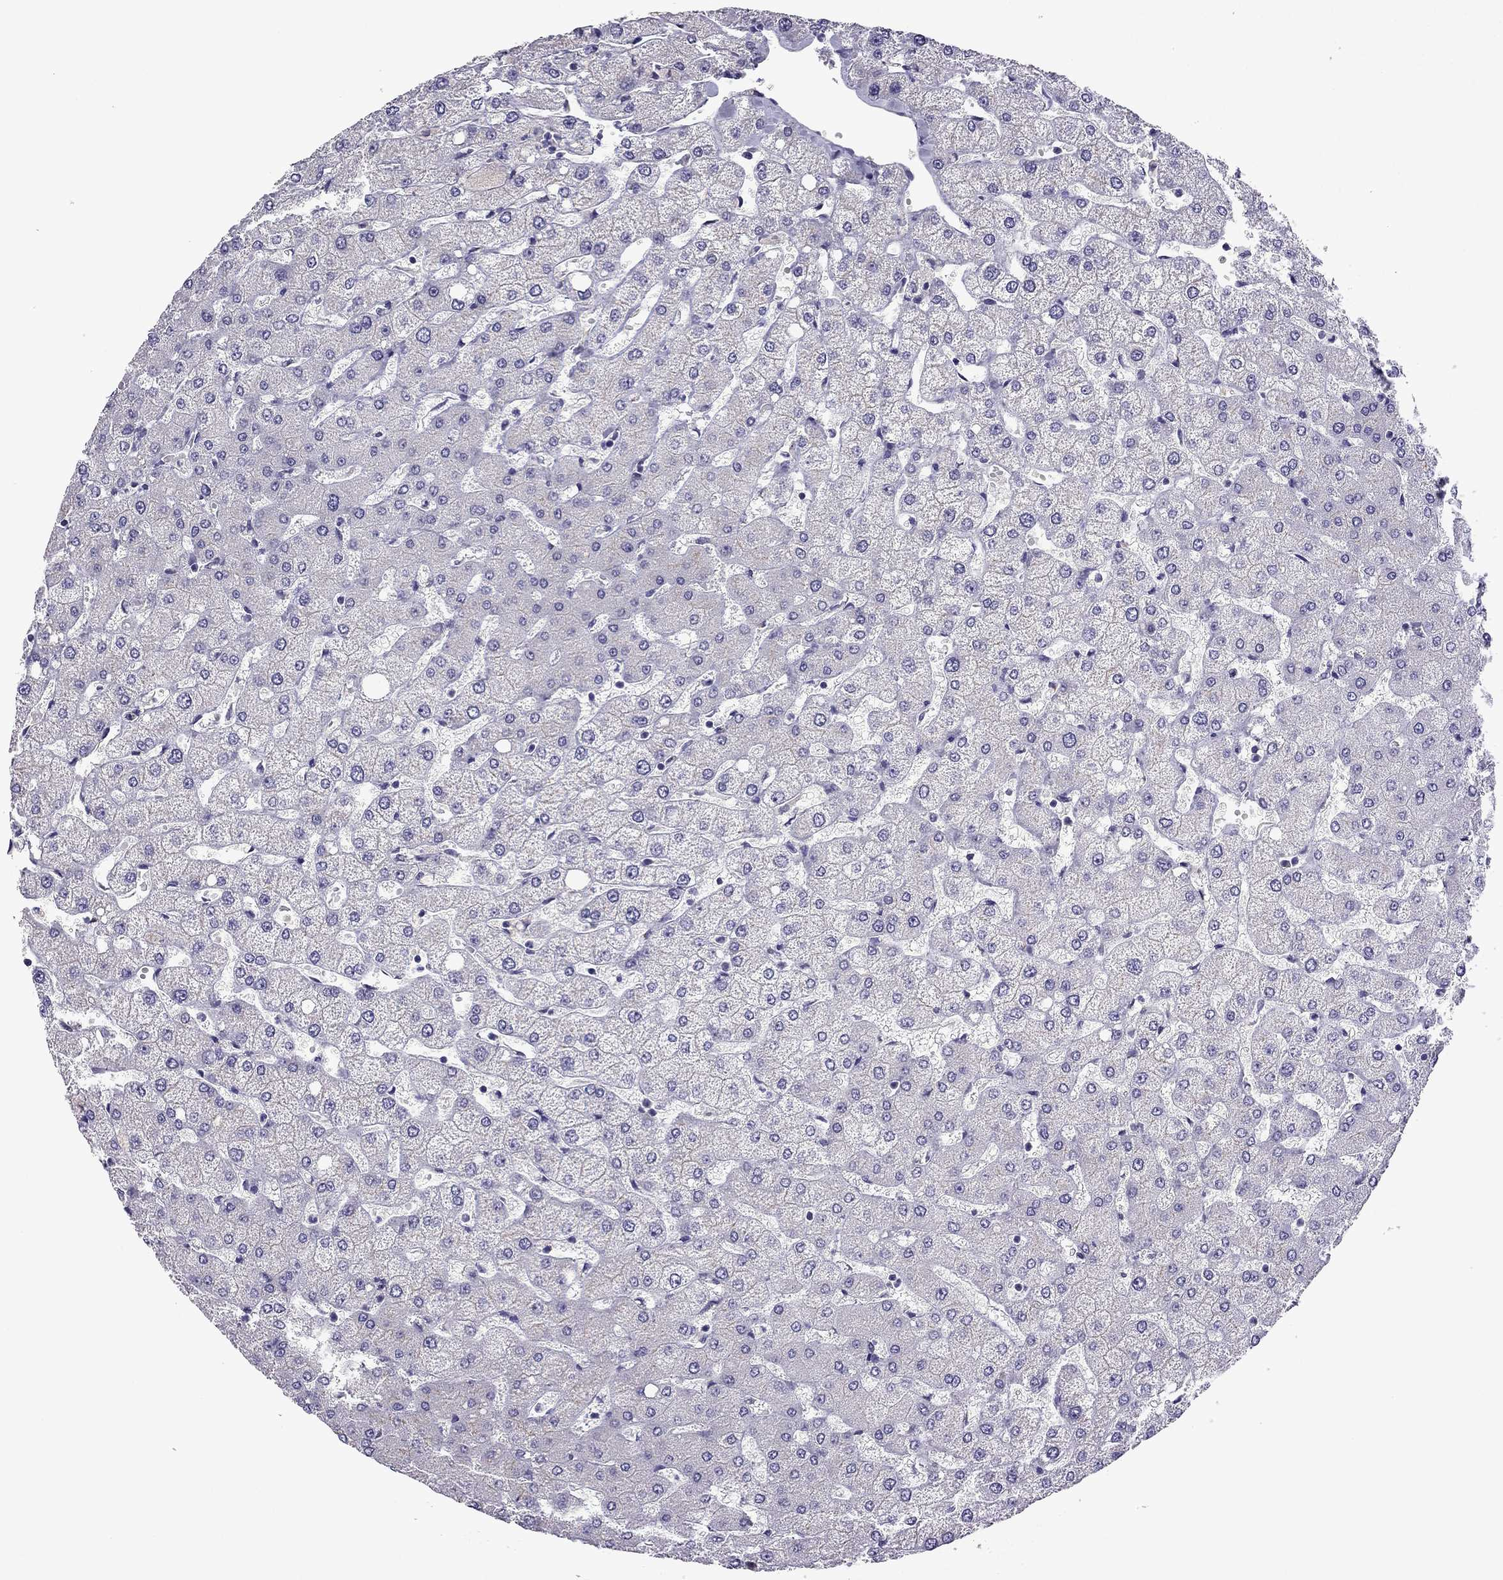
{"staining": {"intensity": "negative", "quantity": "none", "location": "none"}, "tissue": "liver", "cell_type": "Cholangiocytes", "image_type": "normal", "snomed": [{"axis": "morphology", "description": "Normal tissue, NOS"}, {"axis": "topography", "description": "Liver"}], "caption": "IHC micrograph of normal liver: liver stained with DAB (3,3'-diaminobenzidine) displays no significant protein staining in cholangiocytes.", "gene": "TTN", "patient": {"sex": "female", "age": 54}}